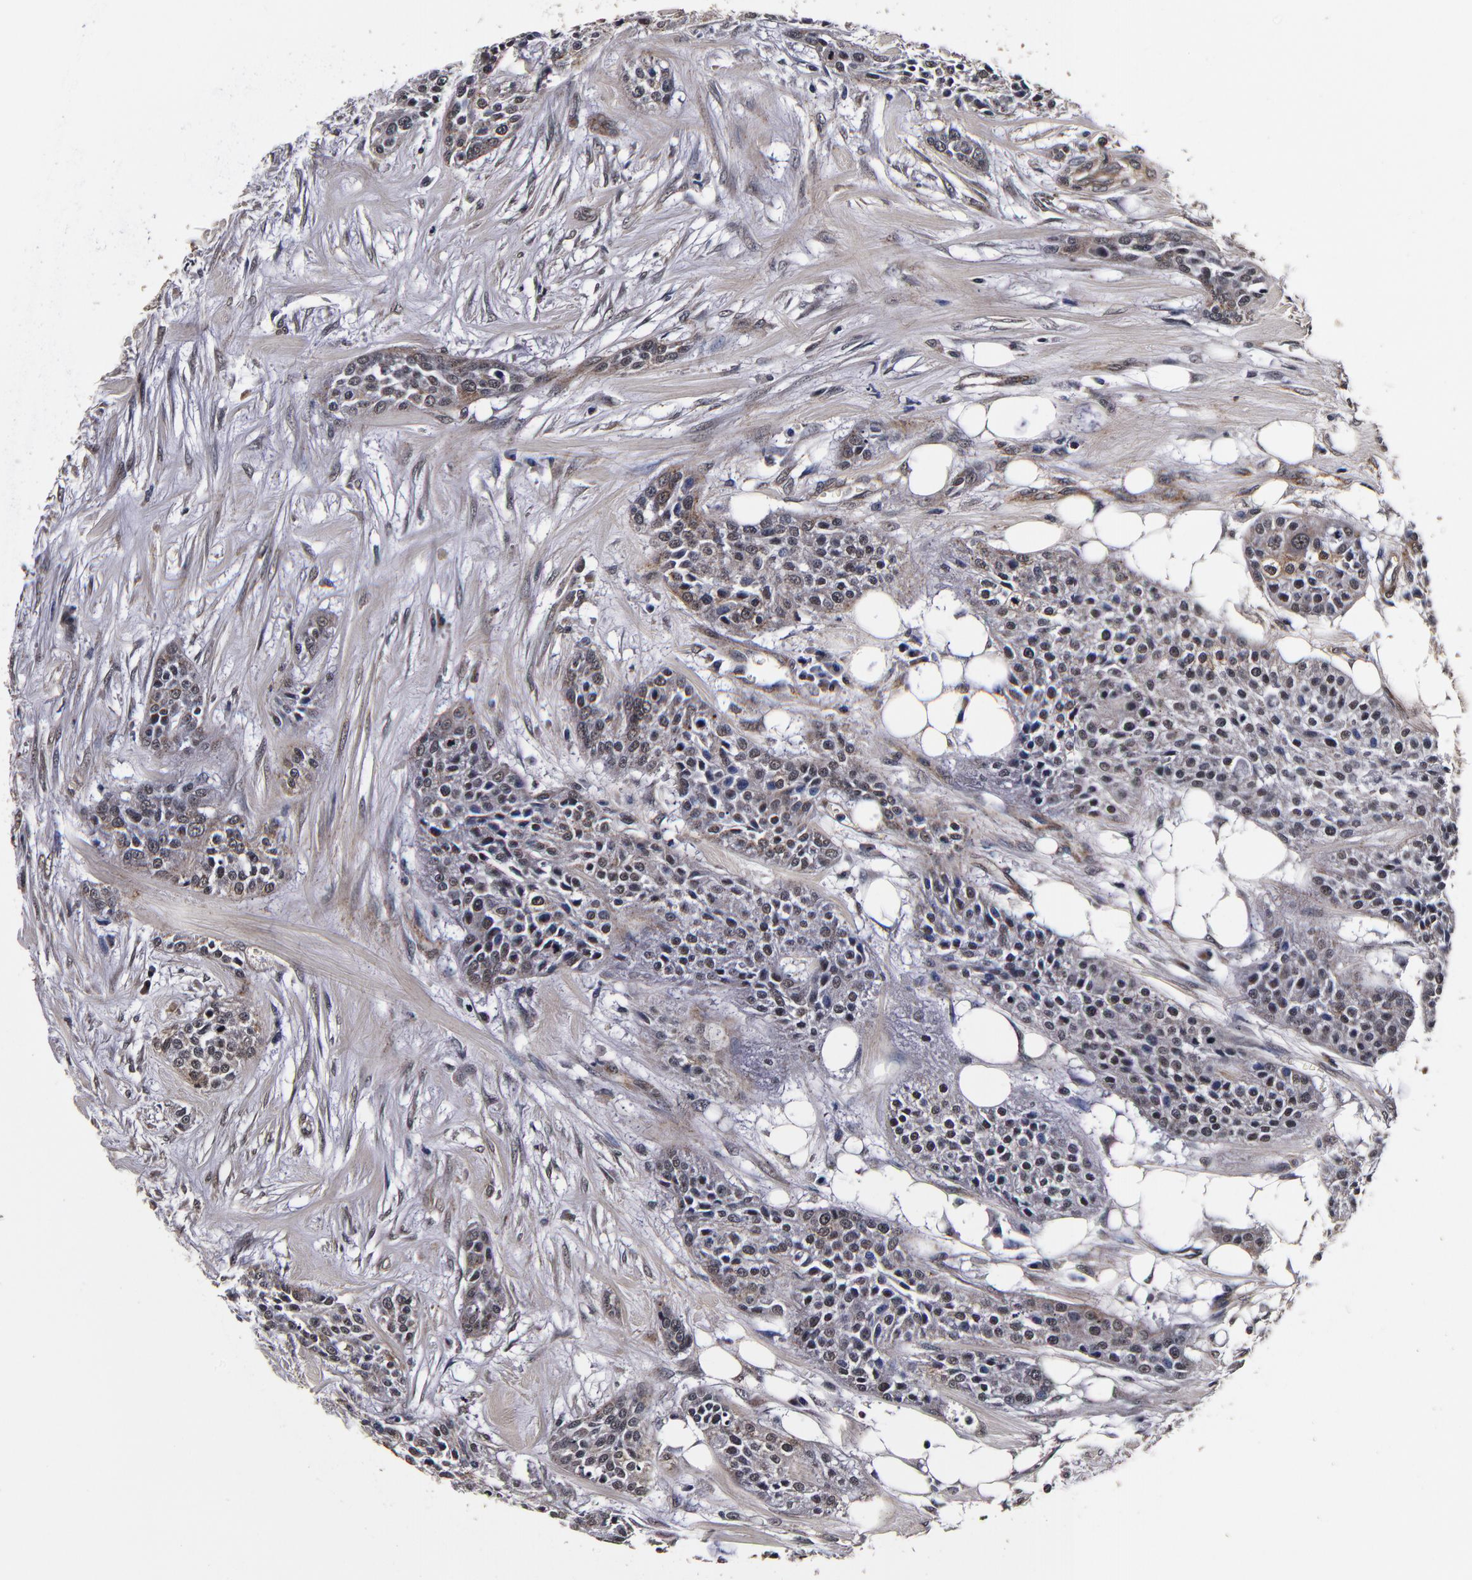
{"staining": {"intensity": "weak", "quantity": "<25%", "location": "cytoplasmic/membranous,nuclear"}, "tissue": "urothelial cancer", "cell_type": "Tumor cells", "image_type": "cancer", "snomed": [{"axis": "morphology", "description": "Urothelial carcinoma, High grade"}, {"axis": "topography", "description": "Urinary bladder"}], "caption": "DAB (3,3'-diaminobenzidine) immunohistochemical staining of urothelial cancer displays no significant staining in tumor cells. (DAB (3,3'-diaminobenzidine) immunohistochemistry, high magnification).", "gene": "MMP15", "patient": {"sex": "male", "age": 56}}